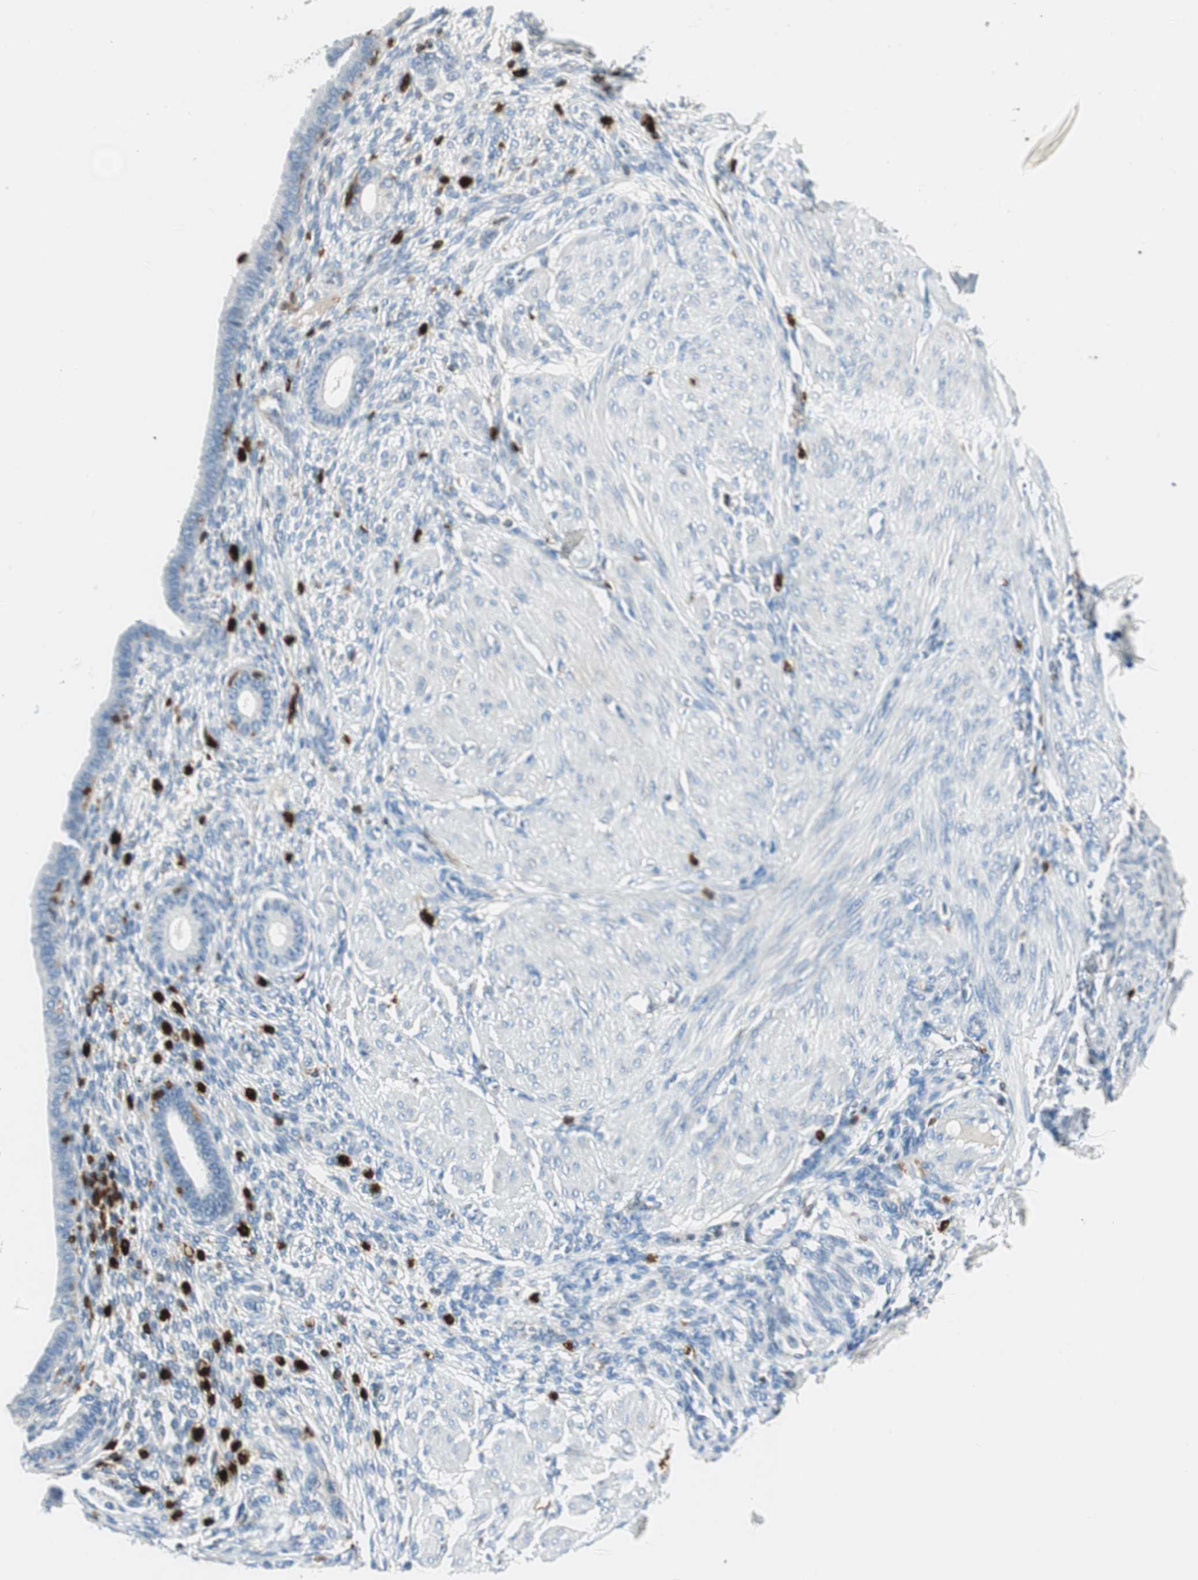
{"staining": {"intensity": "negative", "quantity": "none", "location": "none"}, "tissue": "endometrium", "cell_type": "Cells in endometrial stroma", "image_type": "normal", "snomed": [{"axis": "morphology", "description": "Normal tissue, NOS"}, {"axis": "topography", "description": "Endometrium"}], "caption": "Unremarkable endometrium was stained to show a protein in brown. There is no significant expression in cells in endometrial stroma. The staining is performed using DAB brown chromogen with nuclei counter-stained in using hematoxylin.", "gene": "COTL1", "patient": {"sex": "female", "age": 72}}